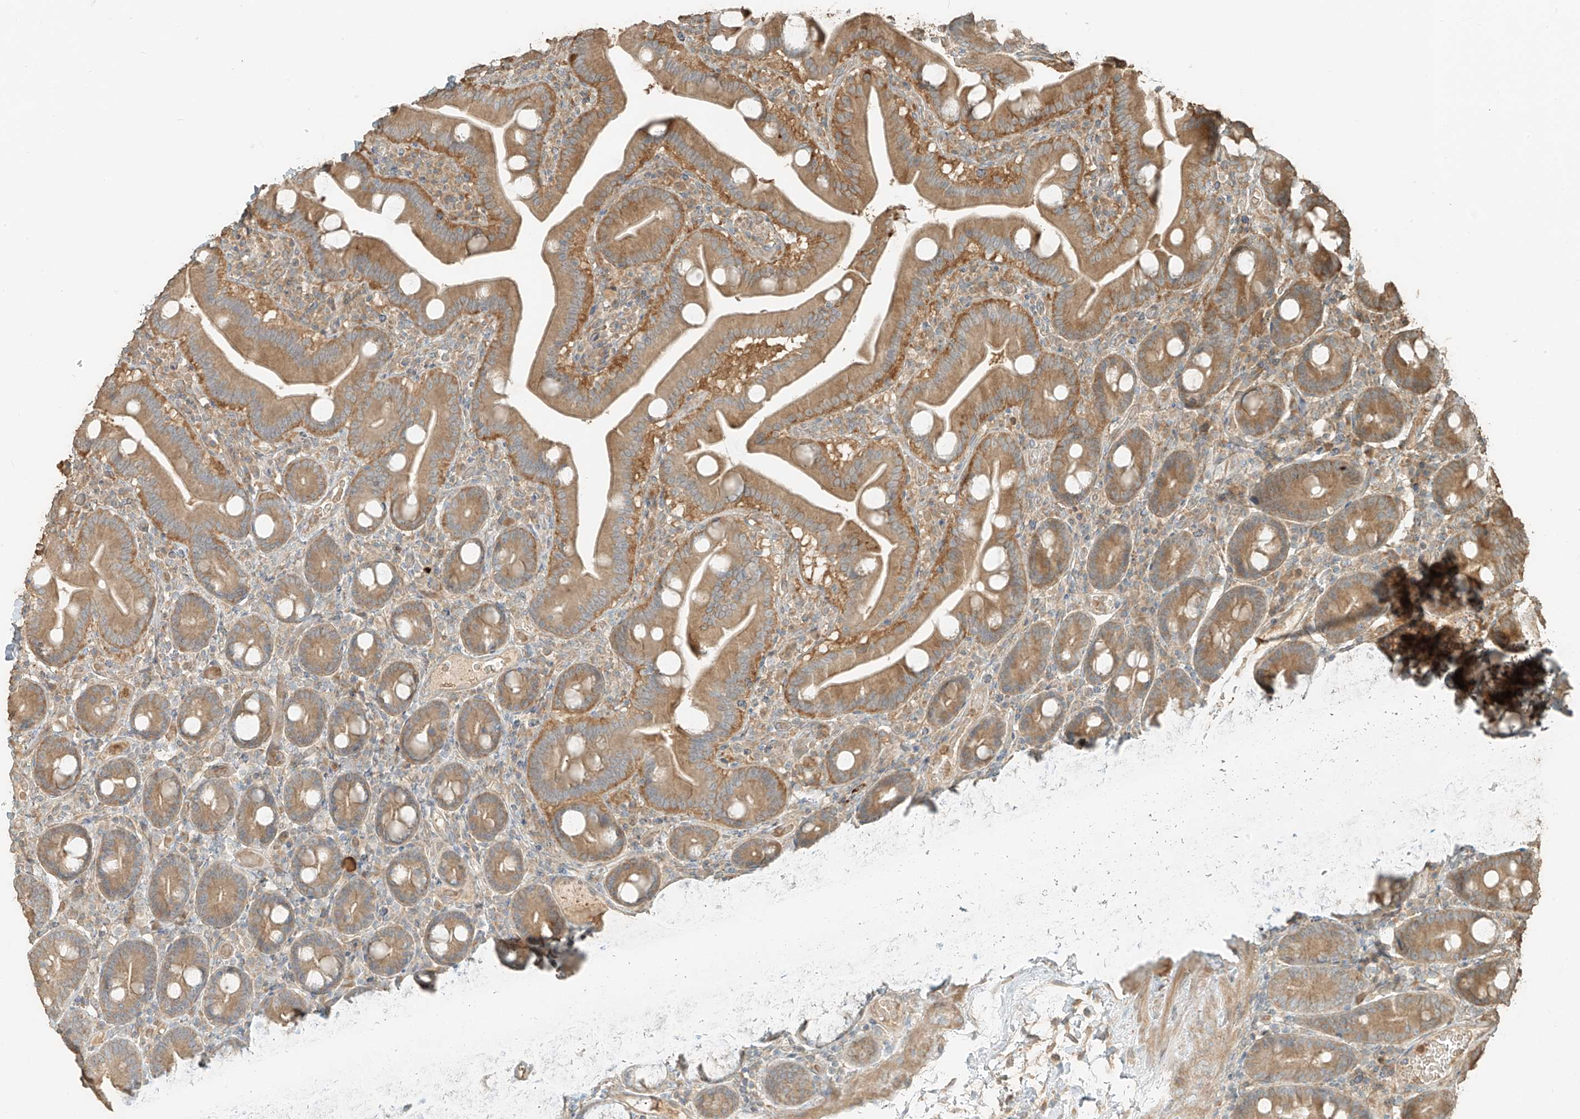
{"staining": {"intensity": "moderate", "quantity": ">75%", "location": "cytoplasmic/membranous"}, "tissue": "duodenum", "cell_type": "Glandular cells", "image_type": "normal", "snomed": [{"axis": "morphology", "description": "Normal tissue, NOS"}, {"axis": "topography", "description": "Duodenum"}], "caption": "High-magnification brightfield microscopy of unremarkable duodenum stained with DAB (3,3'-diaminobenzidine) (brown) and counterstained with hematoxylin (blue). glandular cells exhibit moderate cytoplasmic/membranous expression is identified in approximately>75% of cells.", "gene": "RFTN2", "patient": {"sex": "male", "age": 55}}